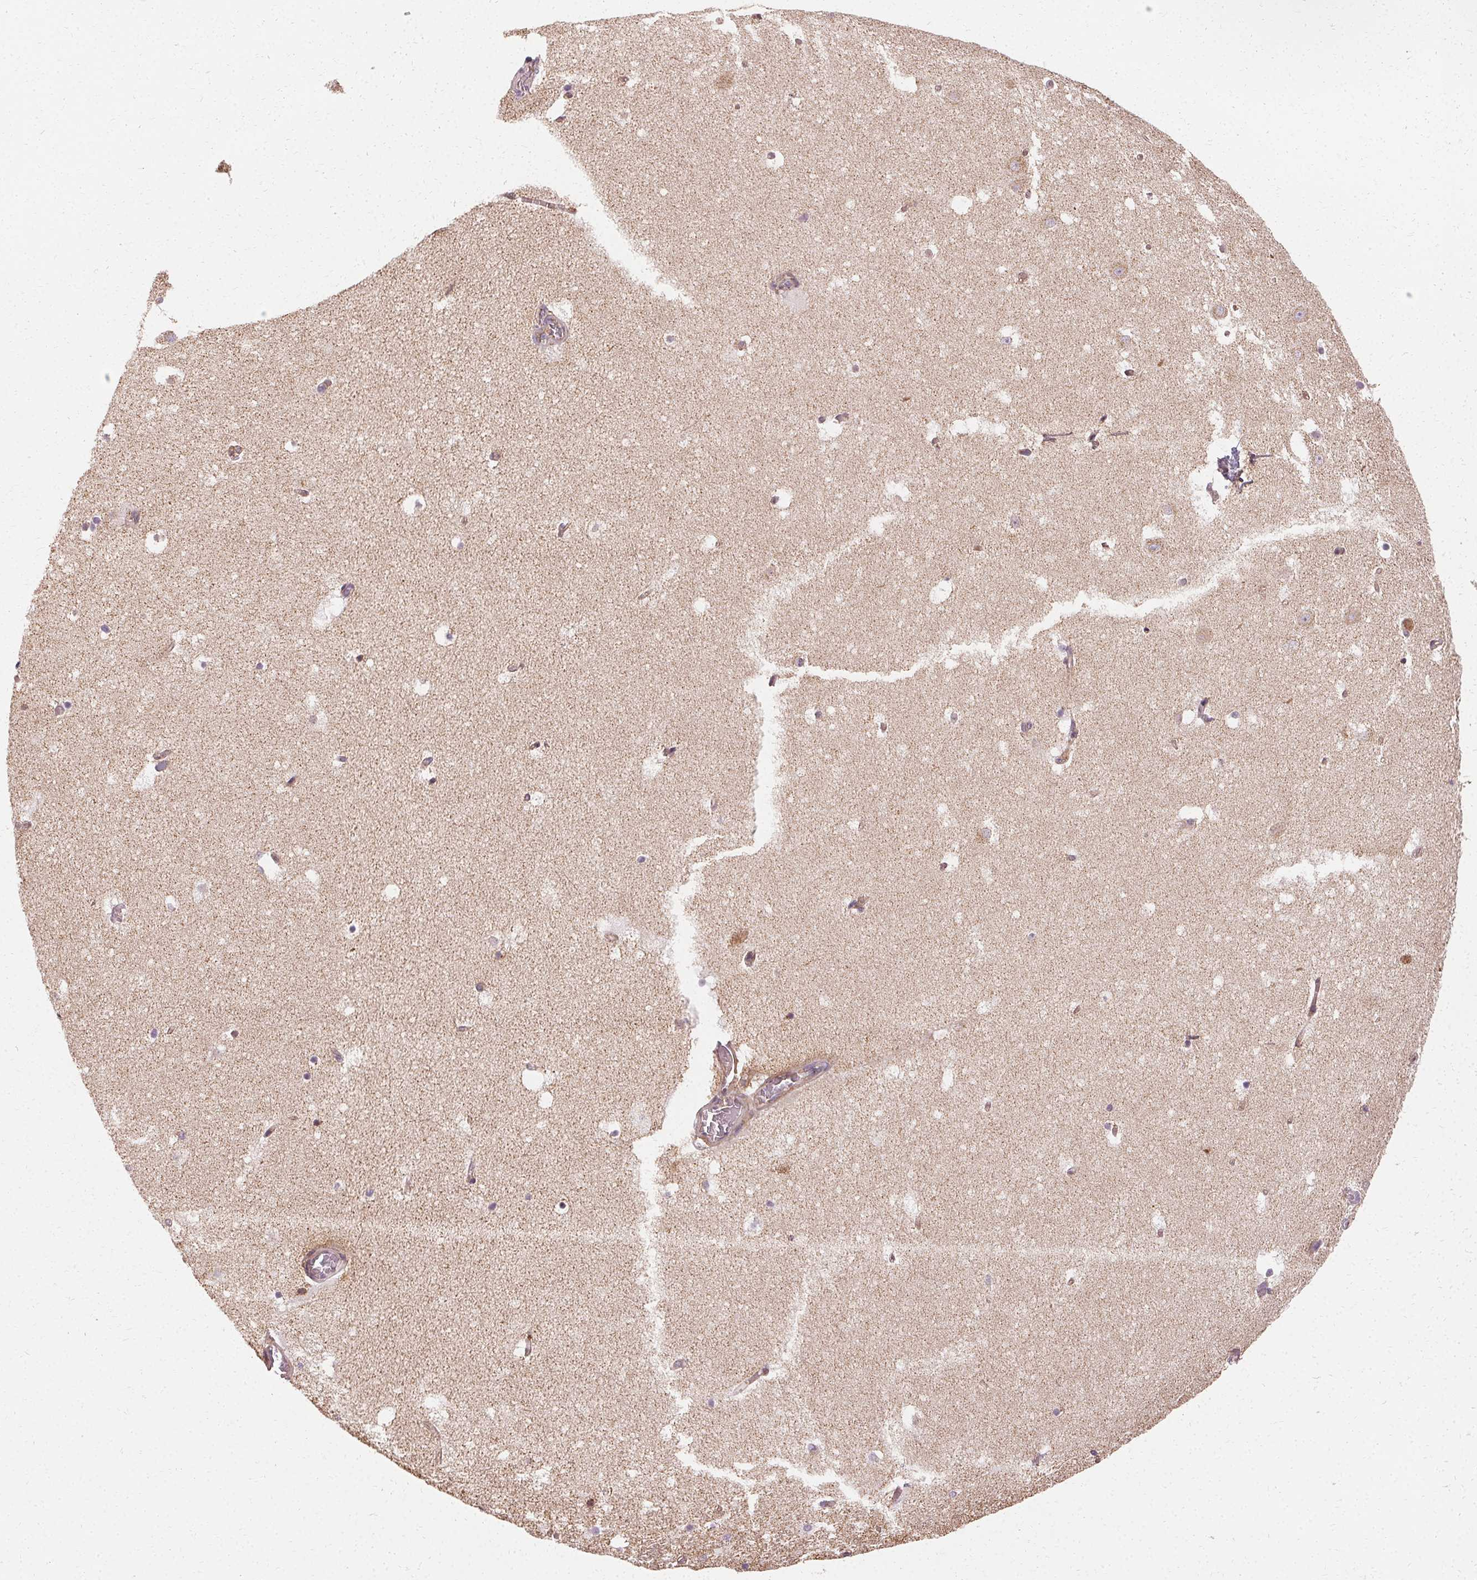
{"staining": {"intensity": "moderate", "quantity": "<25%", "location": "cytoplasmic/membranous"}, "tissue": "hippocampus", "cell_type": "Glial cells", "image_type": "normal", "snomed": [{"axis": "morphology", "description": "Normal tissue, NOS"}, {"axis": "topography", "description": "Hippocampus"}], "caption": "A photomicrograph of human hippocampus stained for a protein exhibits moderate cytoplasmic/membranous brown staining in glial cells. Immunohistochemistry (ihc) stains the protein of interest in brown and the nuclei are stained blue.", "gene": "APLP1", "patient": {"sex": "female", "age": 52}}